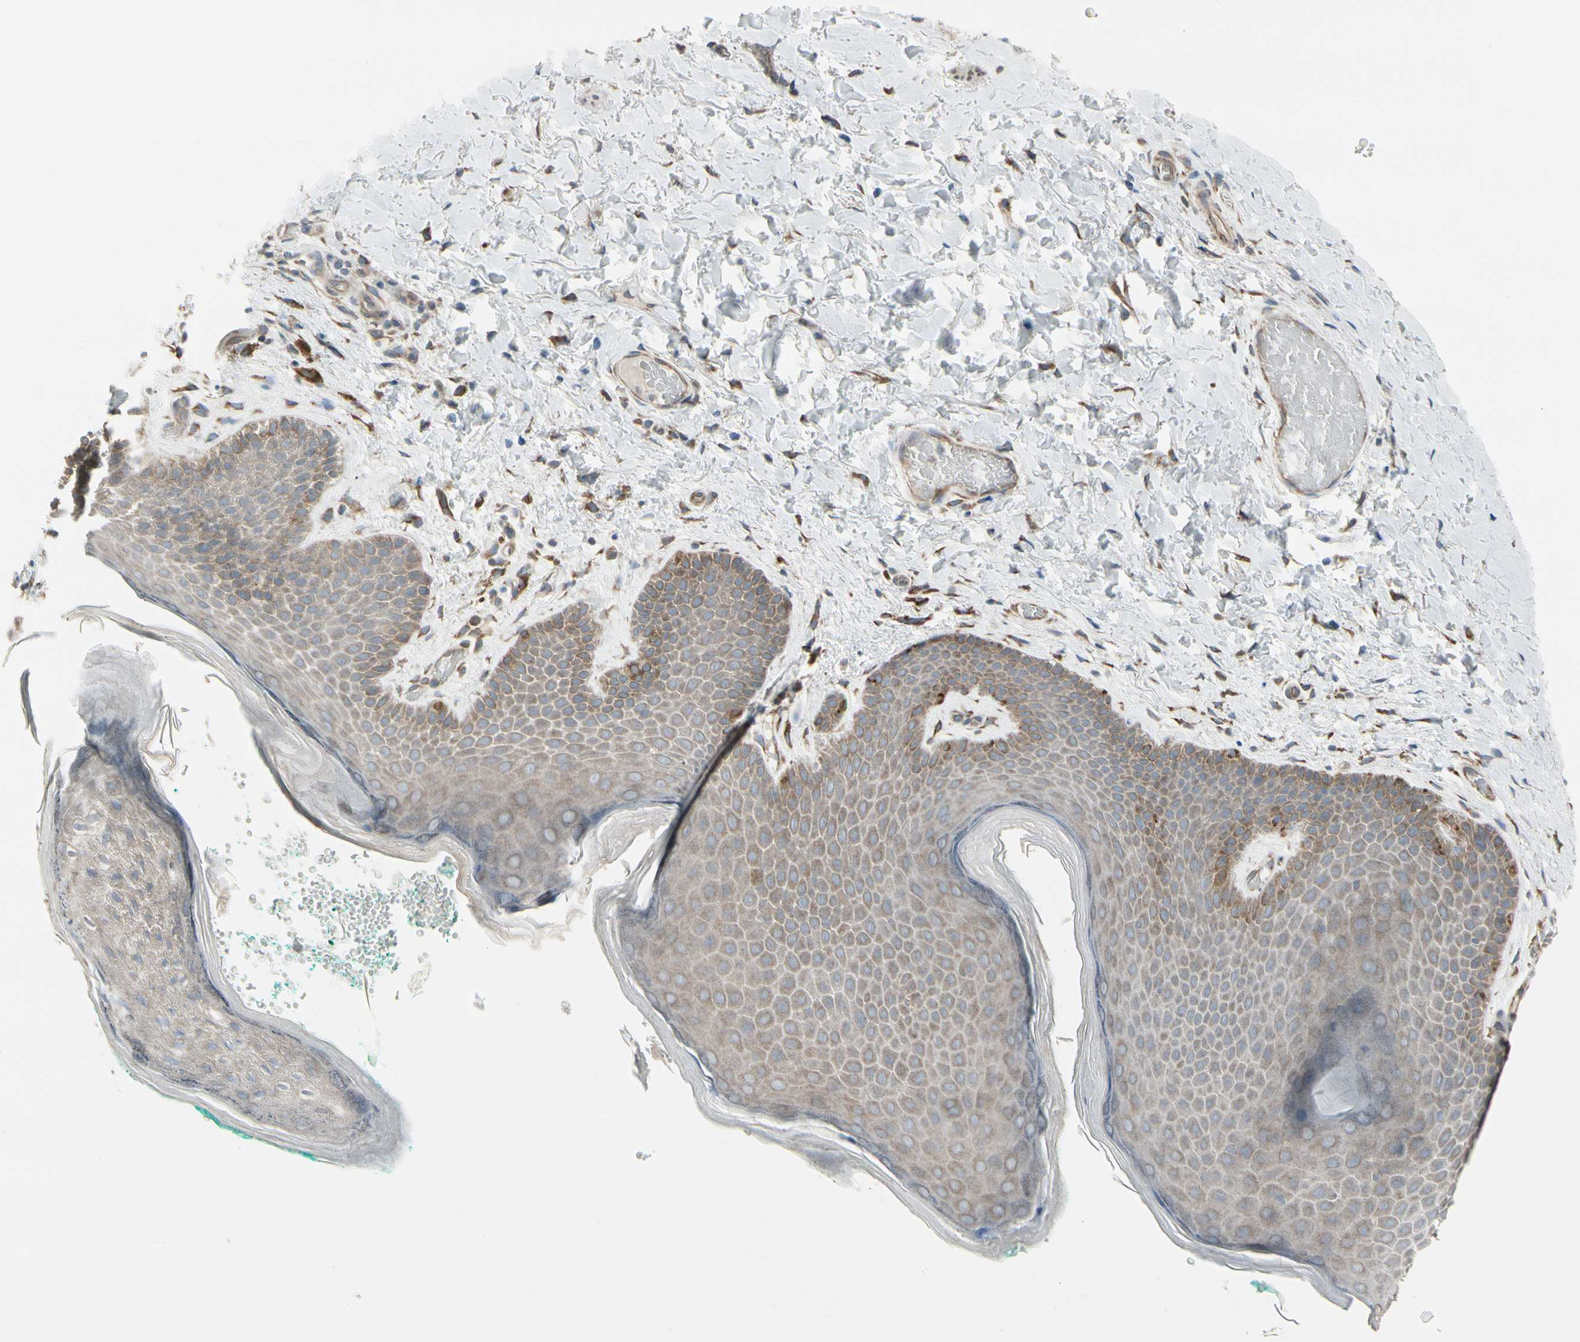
{"staining": {"intensity": "moderate", "quantity": "25%-75%", "location": "cytoplasmic/membranous"}, "tissue": "skin", "cell_type": "Epidermal cells", "image_type": "normal", "snomed": [{"axis": "morphology", "description": "Normal tissue, NOS"}, {"axis": "topography", "description": "Anal"}], "caption": "Approximately 25%-75% of epidermal cells in normal human skin exhibit moderate cytoplasmic/membranous protein staining as visualized by brown immunohistochemical staining.", "gene": "FNDC3A", "patient": {"sex": "male", "age": 74}}